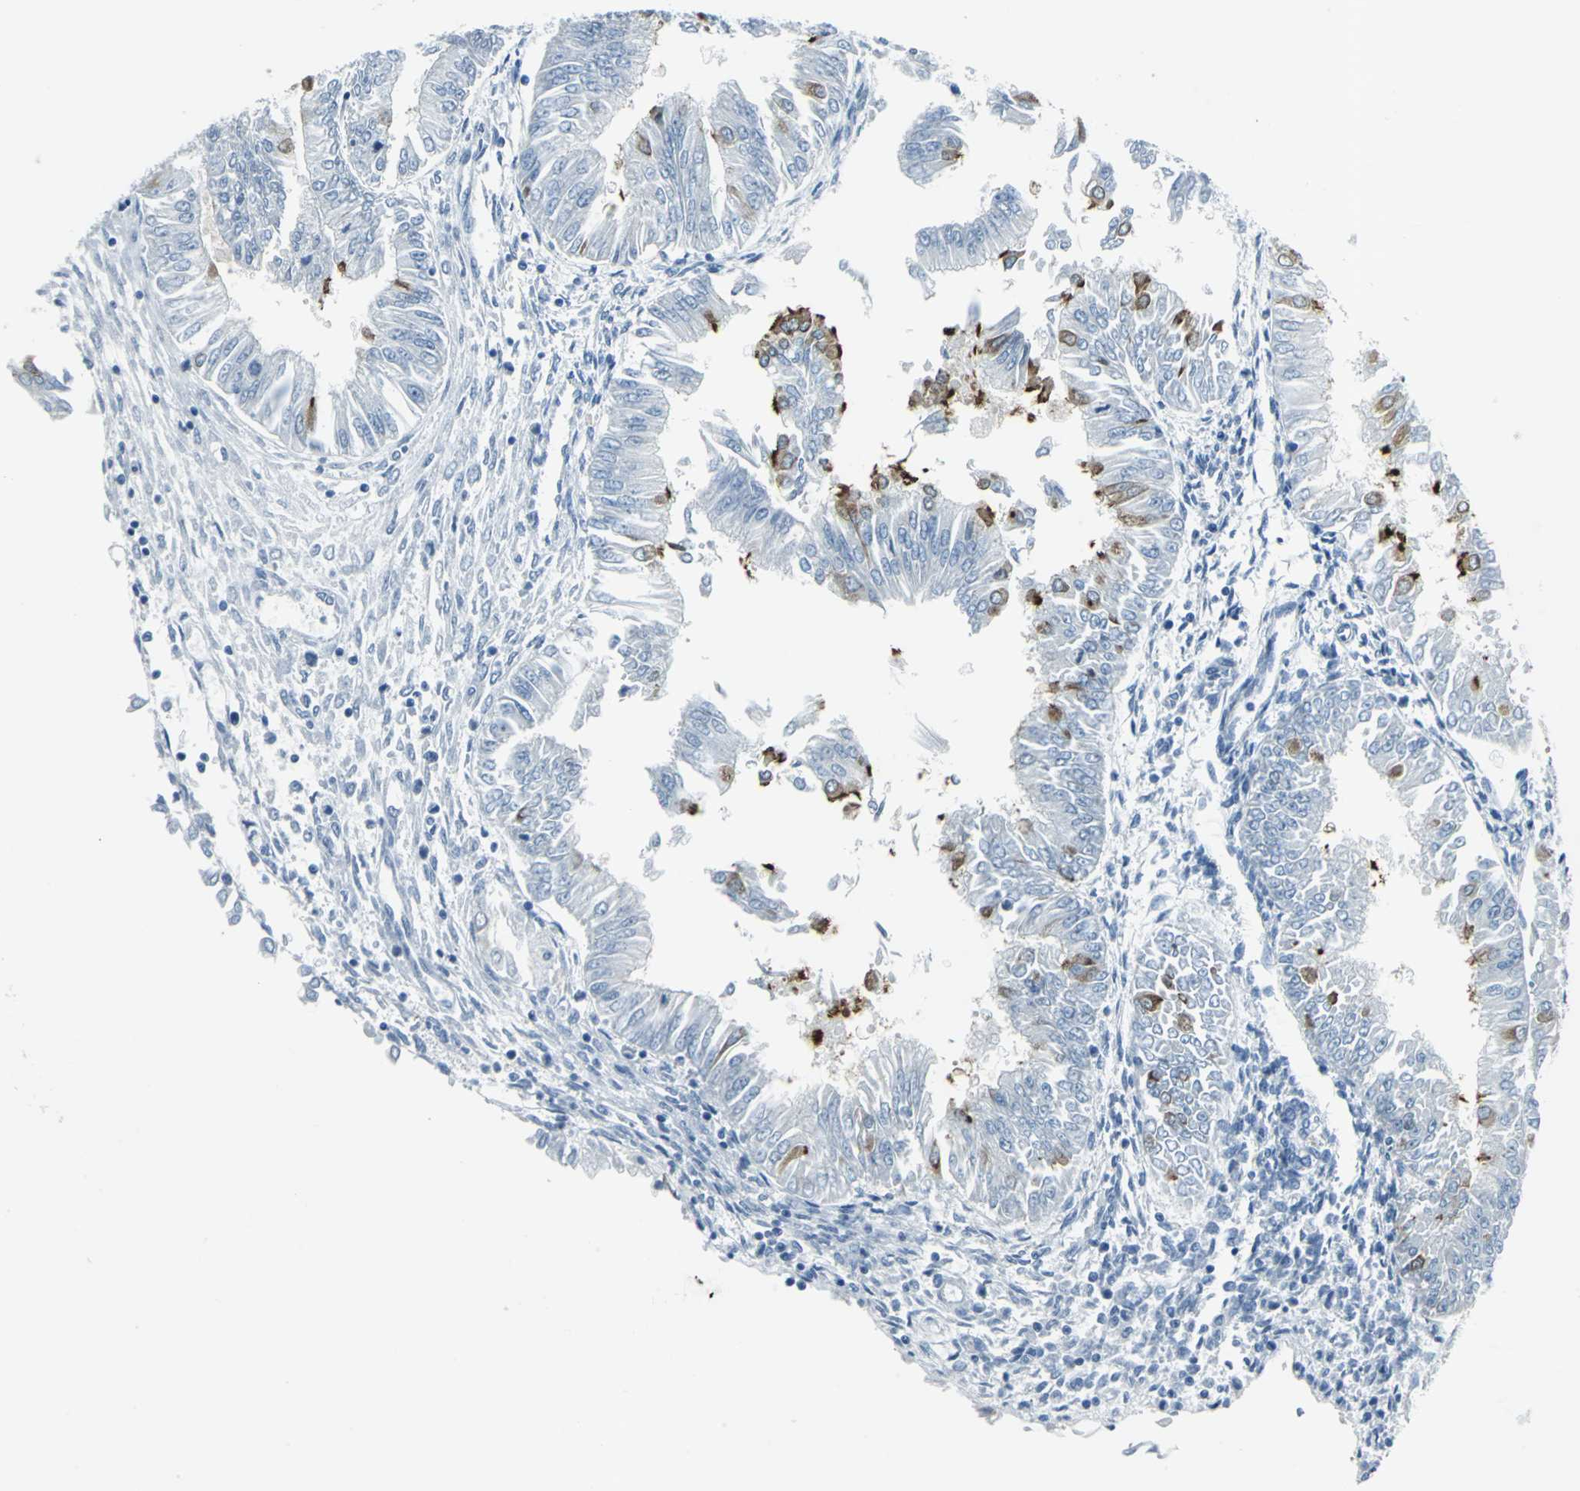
{"staining": {"intensity": "strong", "quantity": "<25%", "location": "cytoplasmic/membranous"}, "tissue": "endometrial cancer", "cell_type": "Tumor cells", "image_type": "cancer", "snomed": [{"axis": "morphology", "description": "Adenocarcinoma, NOS"}, {"axis": "topography", "description": "Endometrium"}], "caption": "This is a histology image of immunohistochemistry staining of endometrial adenocarcinoma, which shows strong expression in the cytoplasmic/membranous of tumor cells.", "gene": "DNAI2", "patient": {"sex": "female", "age": 53}}